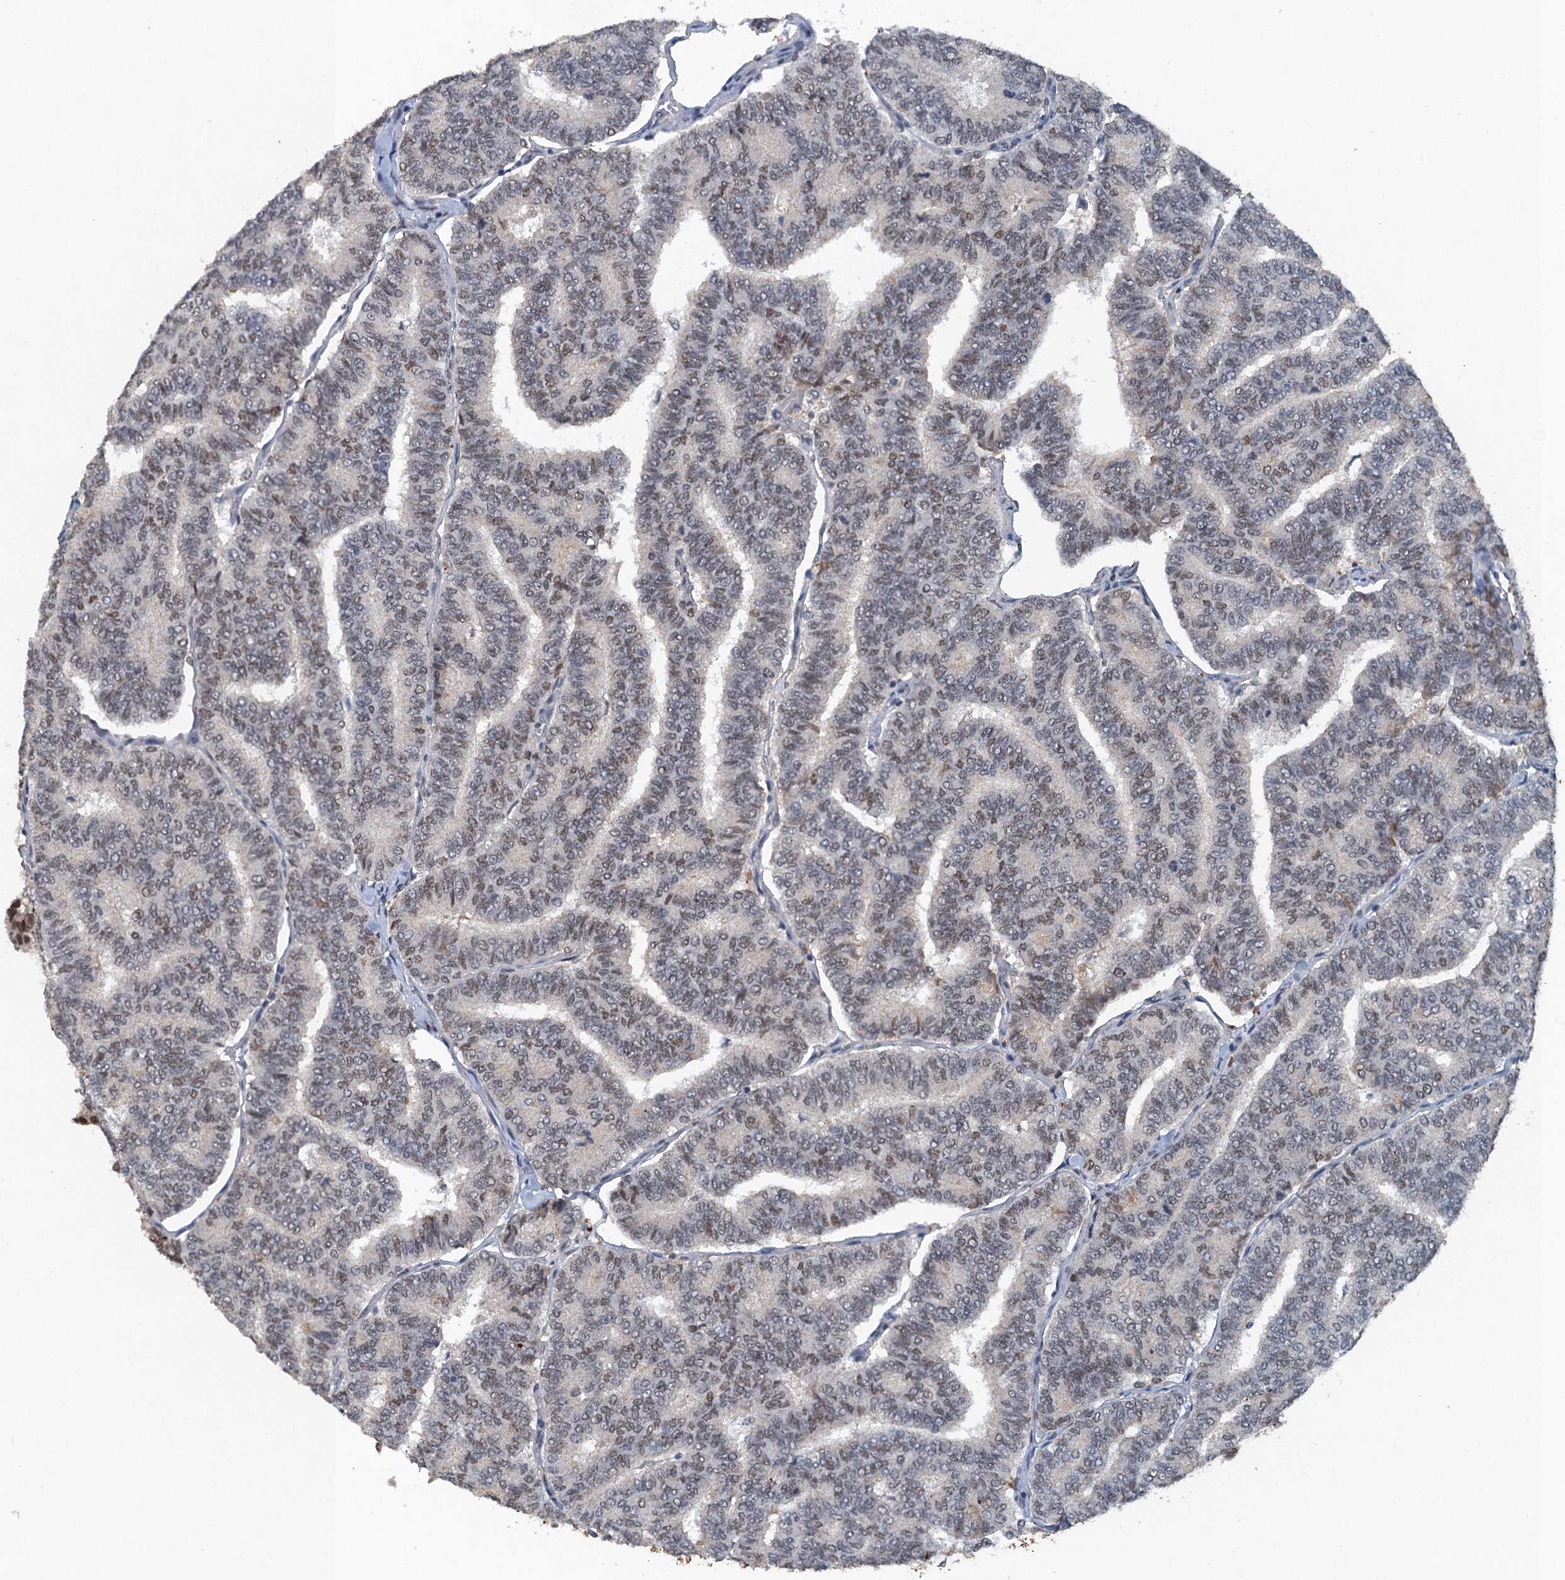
{"staining": {"intensity": "moderate", "quantity": "25%-75%", "location": "nuclear"}, "tissue": "thyroid cancer", "cell_type": "Tumor cells", "image_type": "cancer", "snomed": [{"axis": "morphology", "description": "Papillary adenocarcinoma, NOS"}, {"axis": "topography", "description": "Thyroid gland"}], "caption": "Human thyroid papillary adenocarcinoma stained with a protein marker reveals moderate staining in tumor cells.", "gene": "CSTF3", "patient": {"sex": "female", "age": 35}}